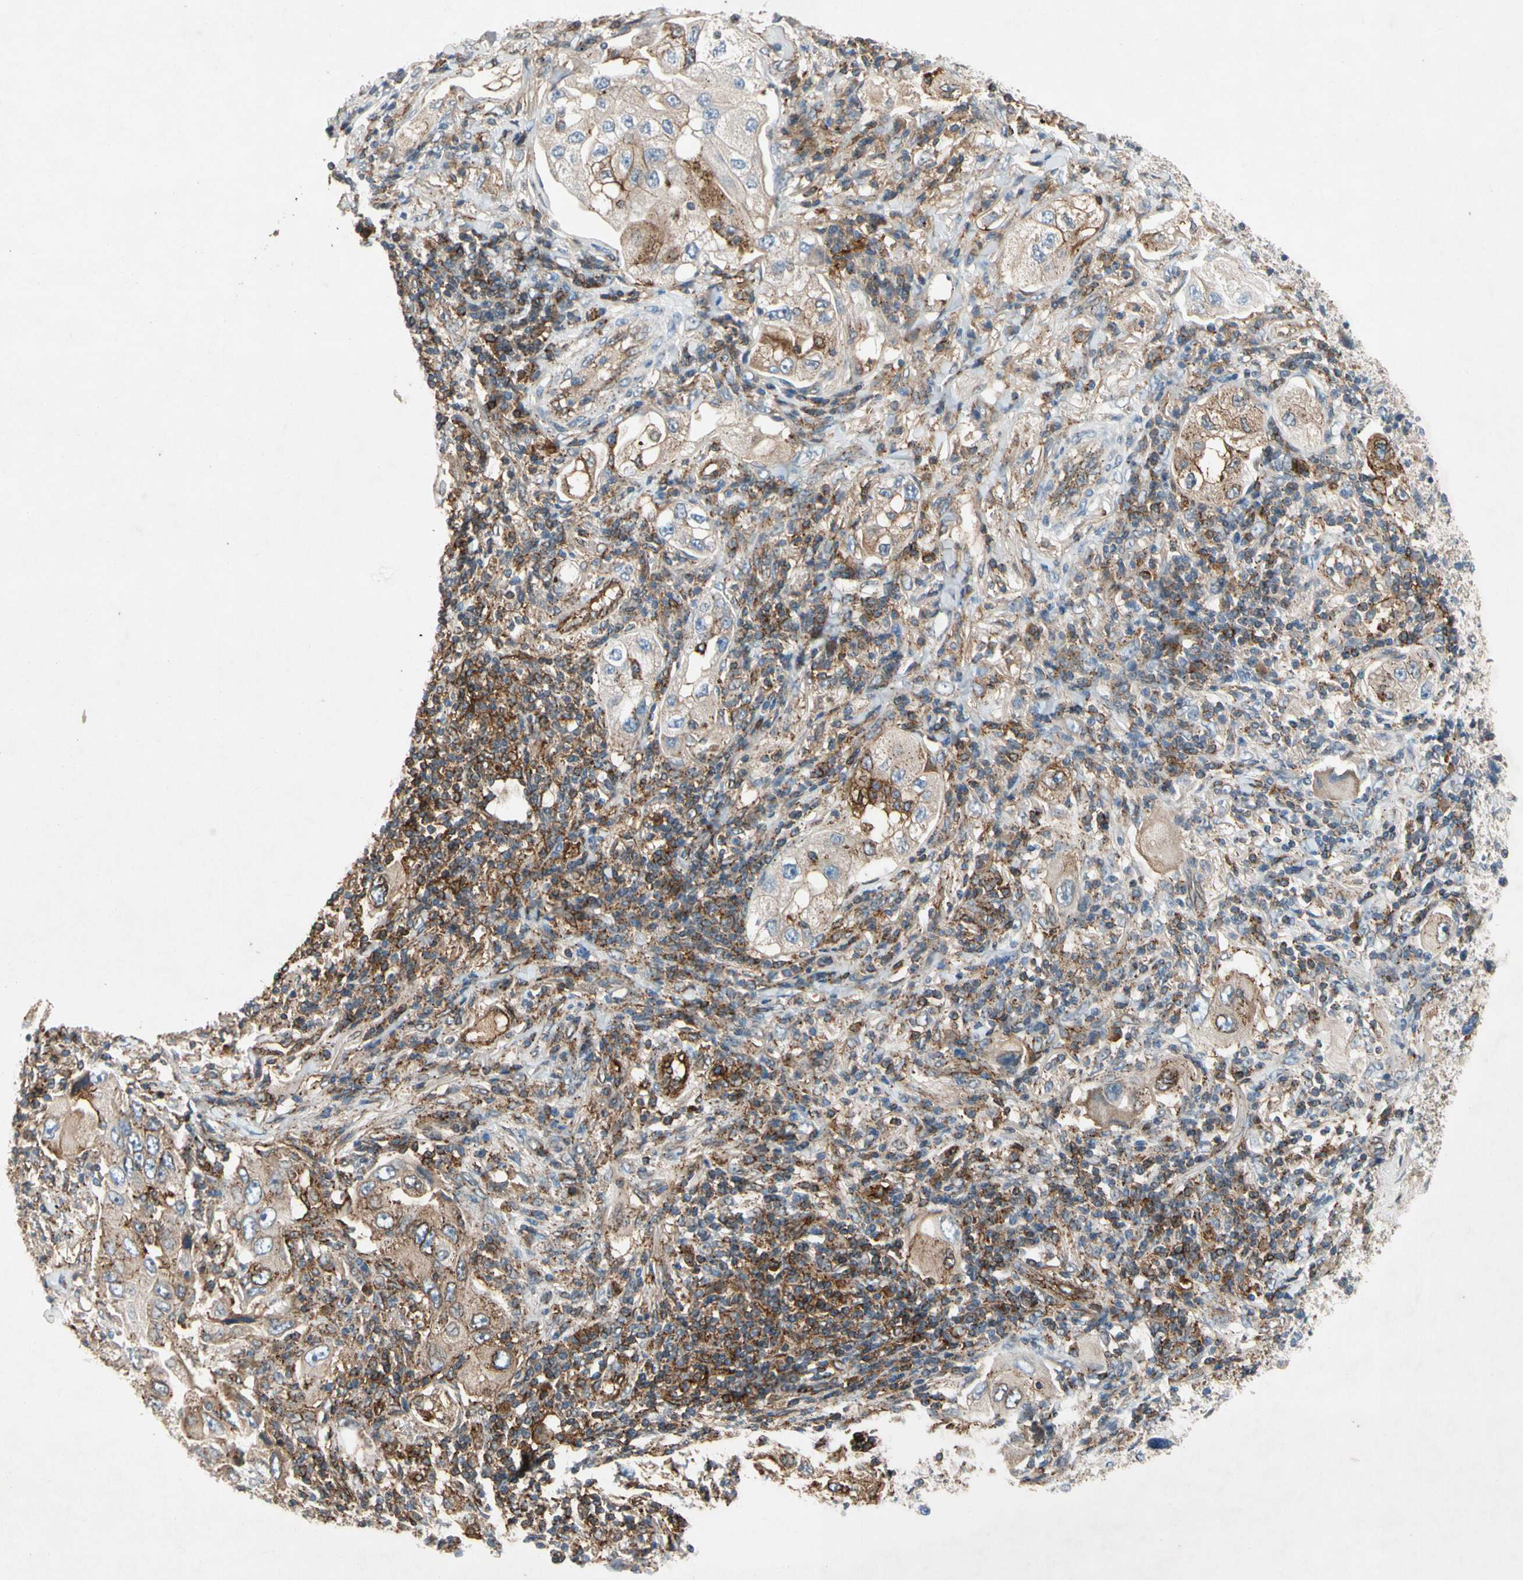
{"staining": {"intensity": "moderate", "quantity": ">75%", "location": "cytoplasmic/membranous"}, "tissue": "lung cancer", "cell_type": "Tumor cells", "image_type": "cancer", "snomed": [{"axis": "morphology", "description": "Adenocarcinoma, NOS"}, {"axis": "topography", "description": "Lung"}], "caption": "Immunohistochemical staining of lung cancer (adenocarcinoma) displays moderate cytoplasmic/membranous protein staining in about >75% of tumor cells. (IHC, brightfield microscopy, high magnification).", "gene": "NDFIP2", "patient": {"sex": "female", "age": 65}}